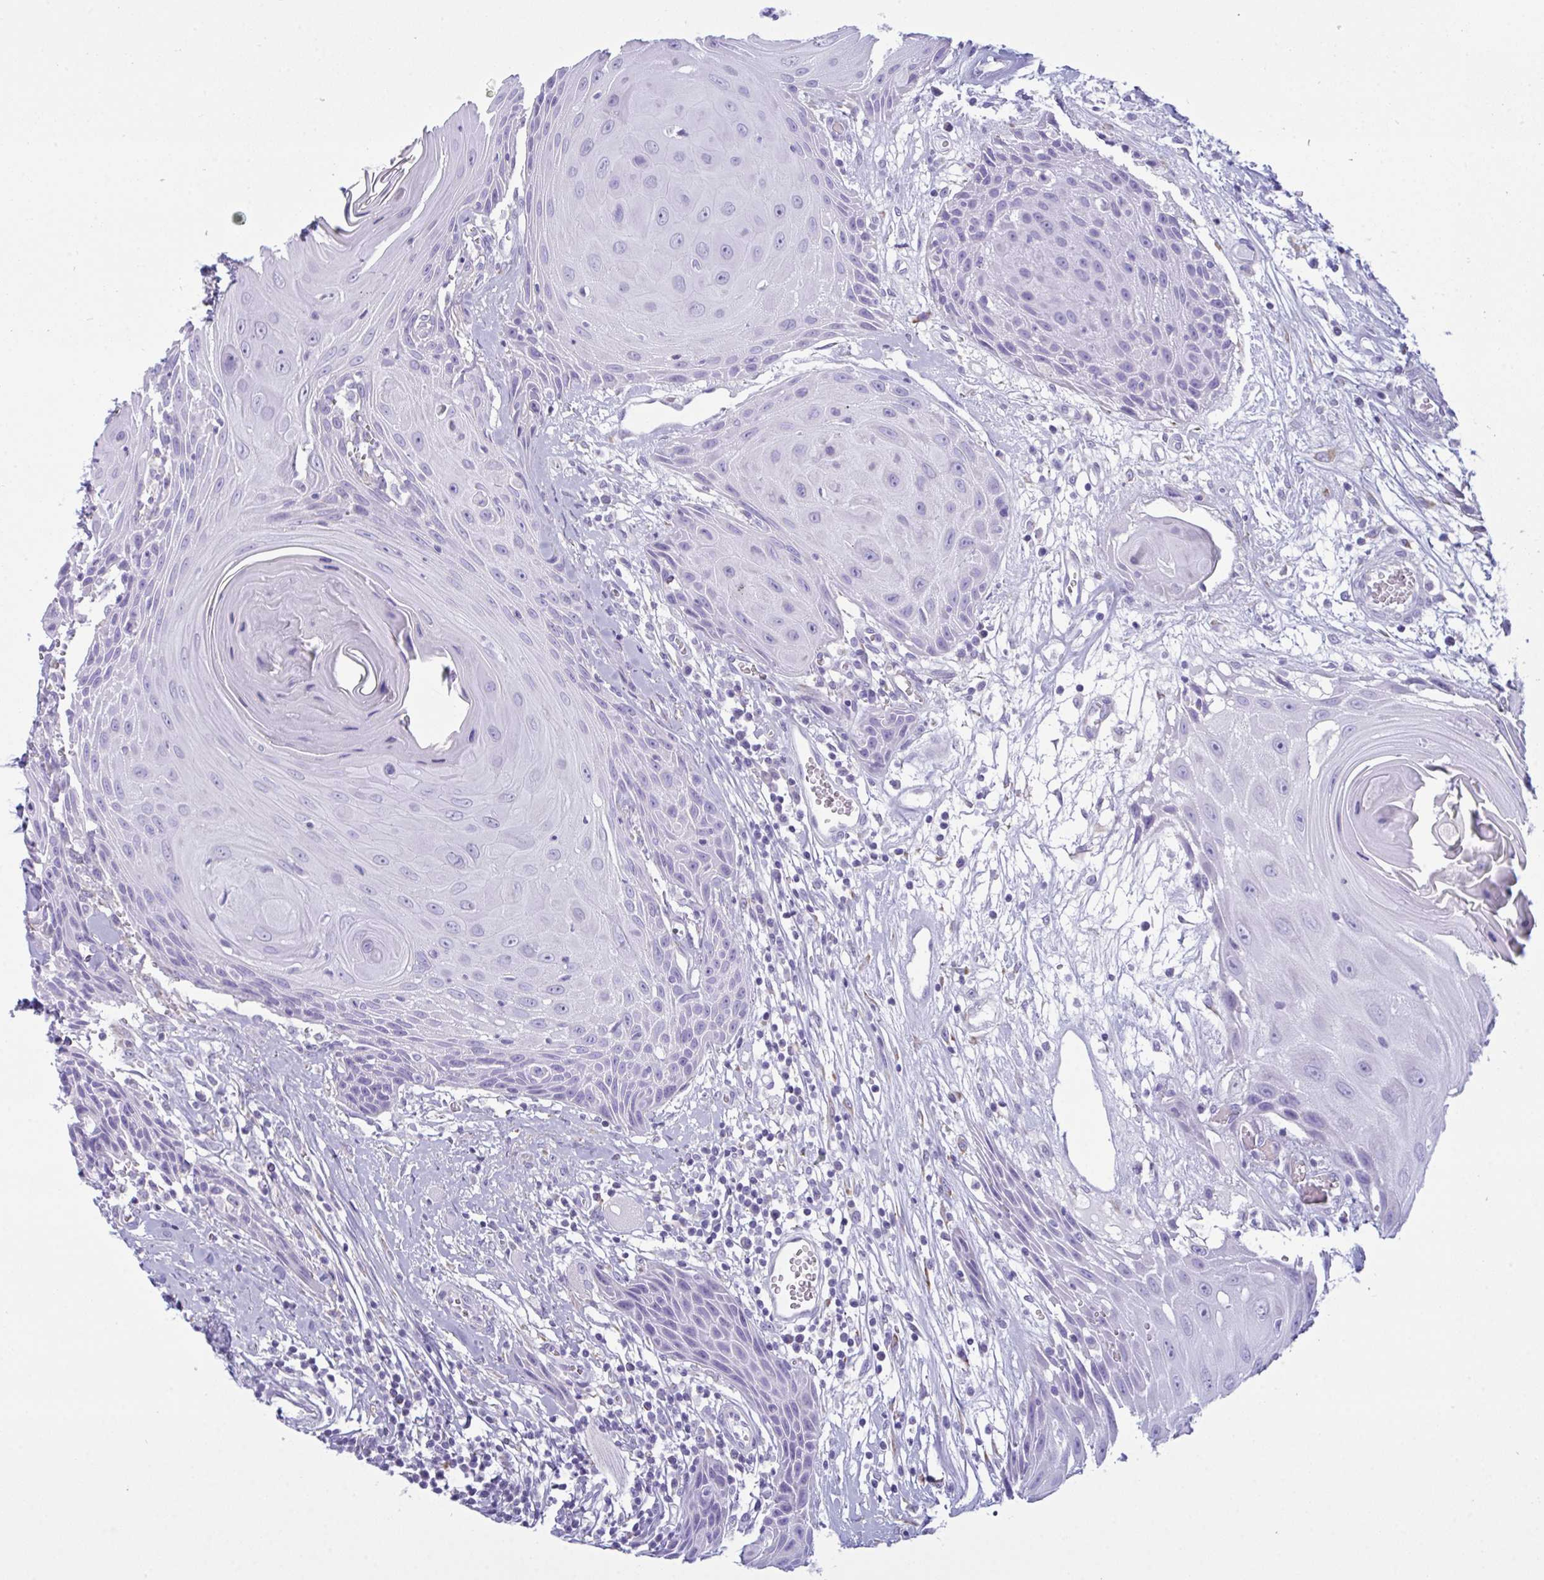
{"staining": {"intensity": "negative", "quantity": "none", "location": "none"}, "tissue": "head and neck cancer", "cell_type": "Tumor cells", "image_type": "cancer", "snomed": [{"axis": "morphology", "description": "Squamous cell carcinoma, NOS"}, {"axis": "topography", "description": "Oral tissue"}, {"axis": "topography", "description": "Head-Neck"}], "caption": "This micrograph is of head and neck cancer (squamous cell carcinoma) stained with IHC to label a protein in brown with the nuclei are counter-stained blue. There is no positivity in tumor cells.", "gene": "BBS1", "patient": {"sex": "male", "age": 49}}